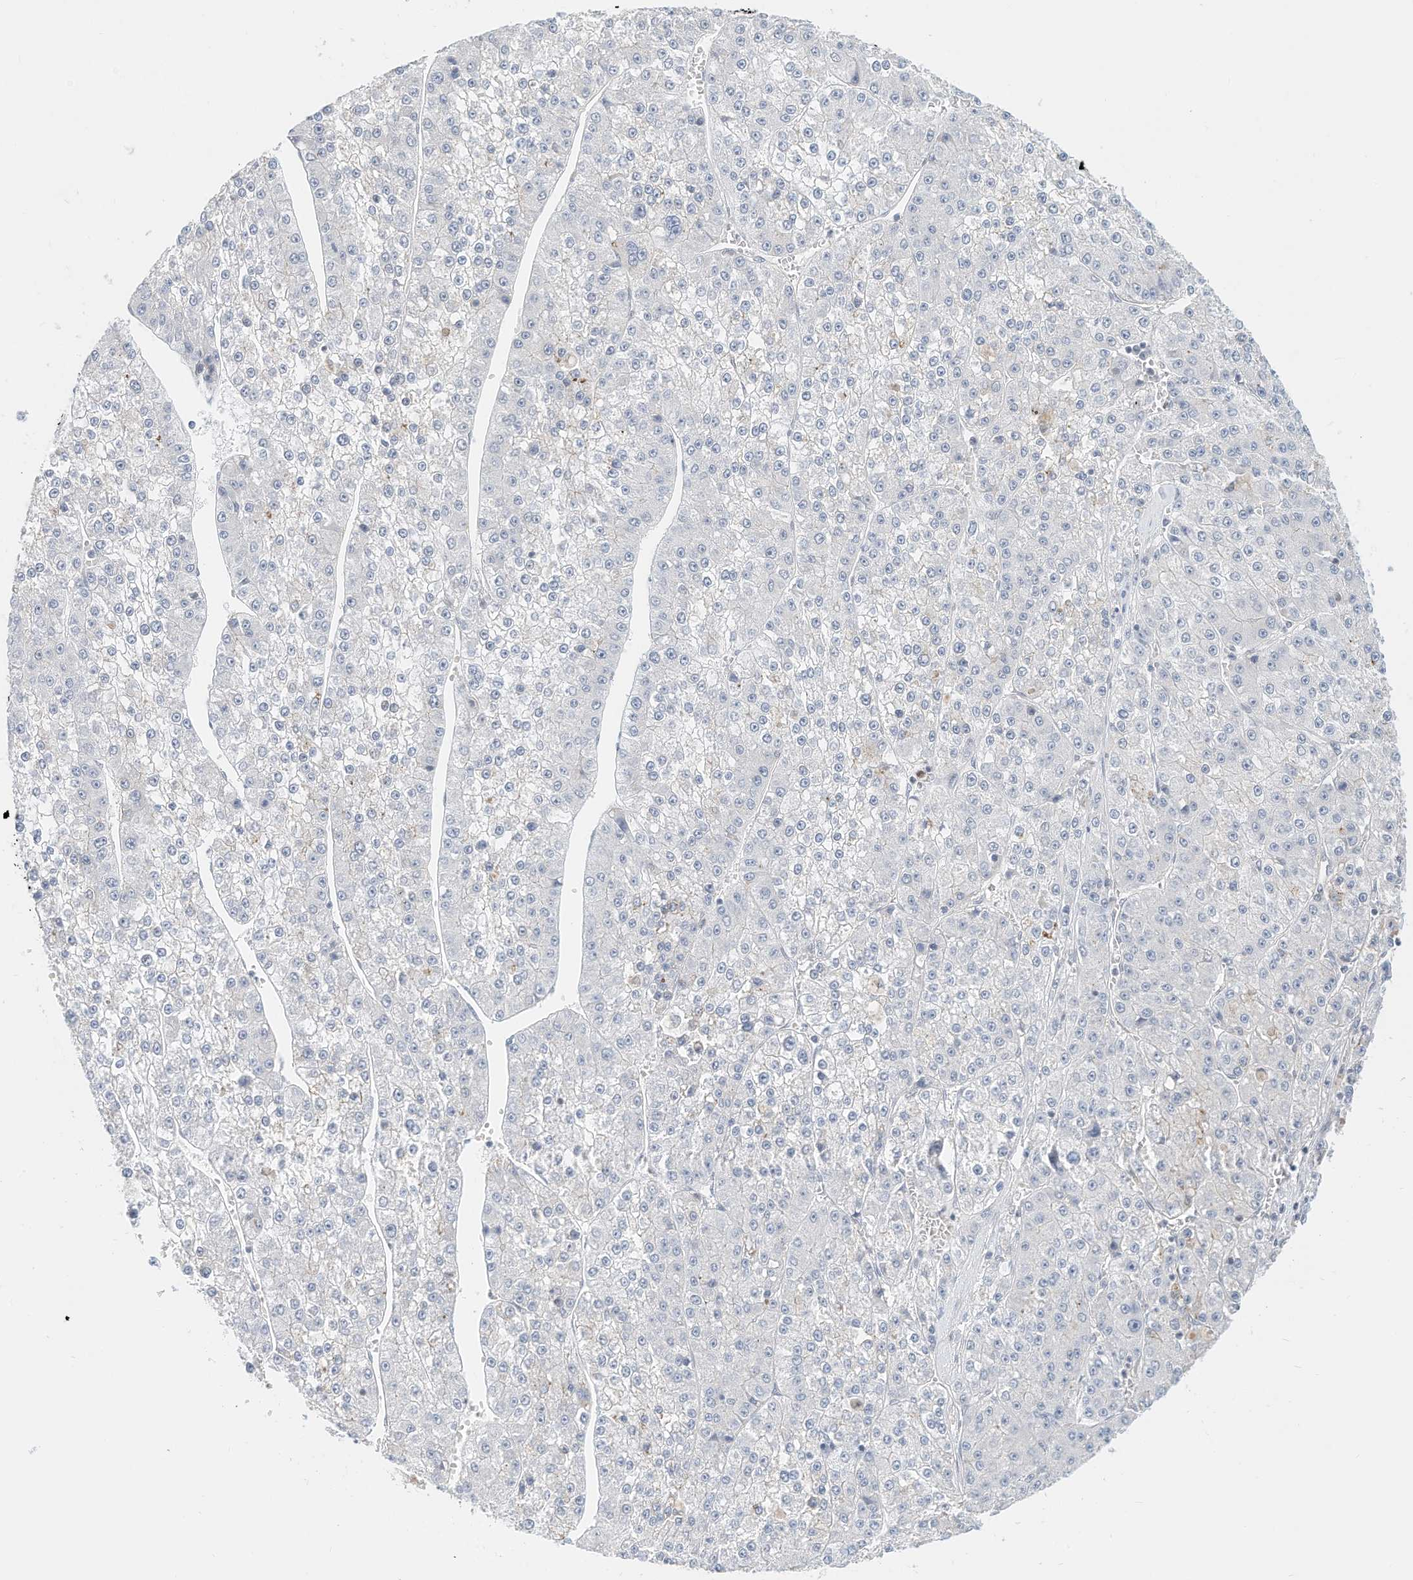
{"staining": {"intensity": "negative", "quantity": "none", "location": "none"}, "tissue": "liver cancer", "cell_type": "Tumor cells", "image_type": "cancer", "snomed": [{"axis": "morphology", "description": "Carcinoma, Hepatocellular, NOS"}, {"axis": "topography", "description": "Liver"}], "caption": "There is no significant expression in tumor cells of liver cancer. (DAB immunohistochemistry (IHC) visualized using brightfield microscopy, high magnification).", "gene": "OGT", "patient": {"sex": "female", "age": 73}}